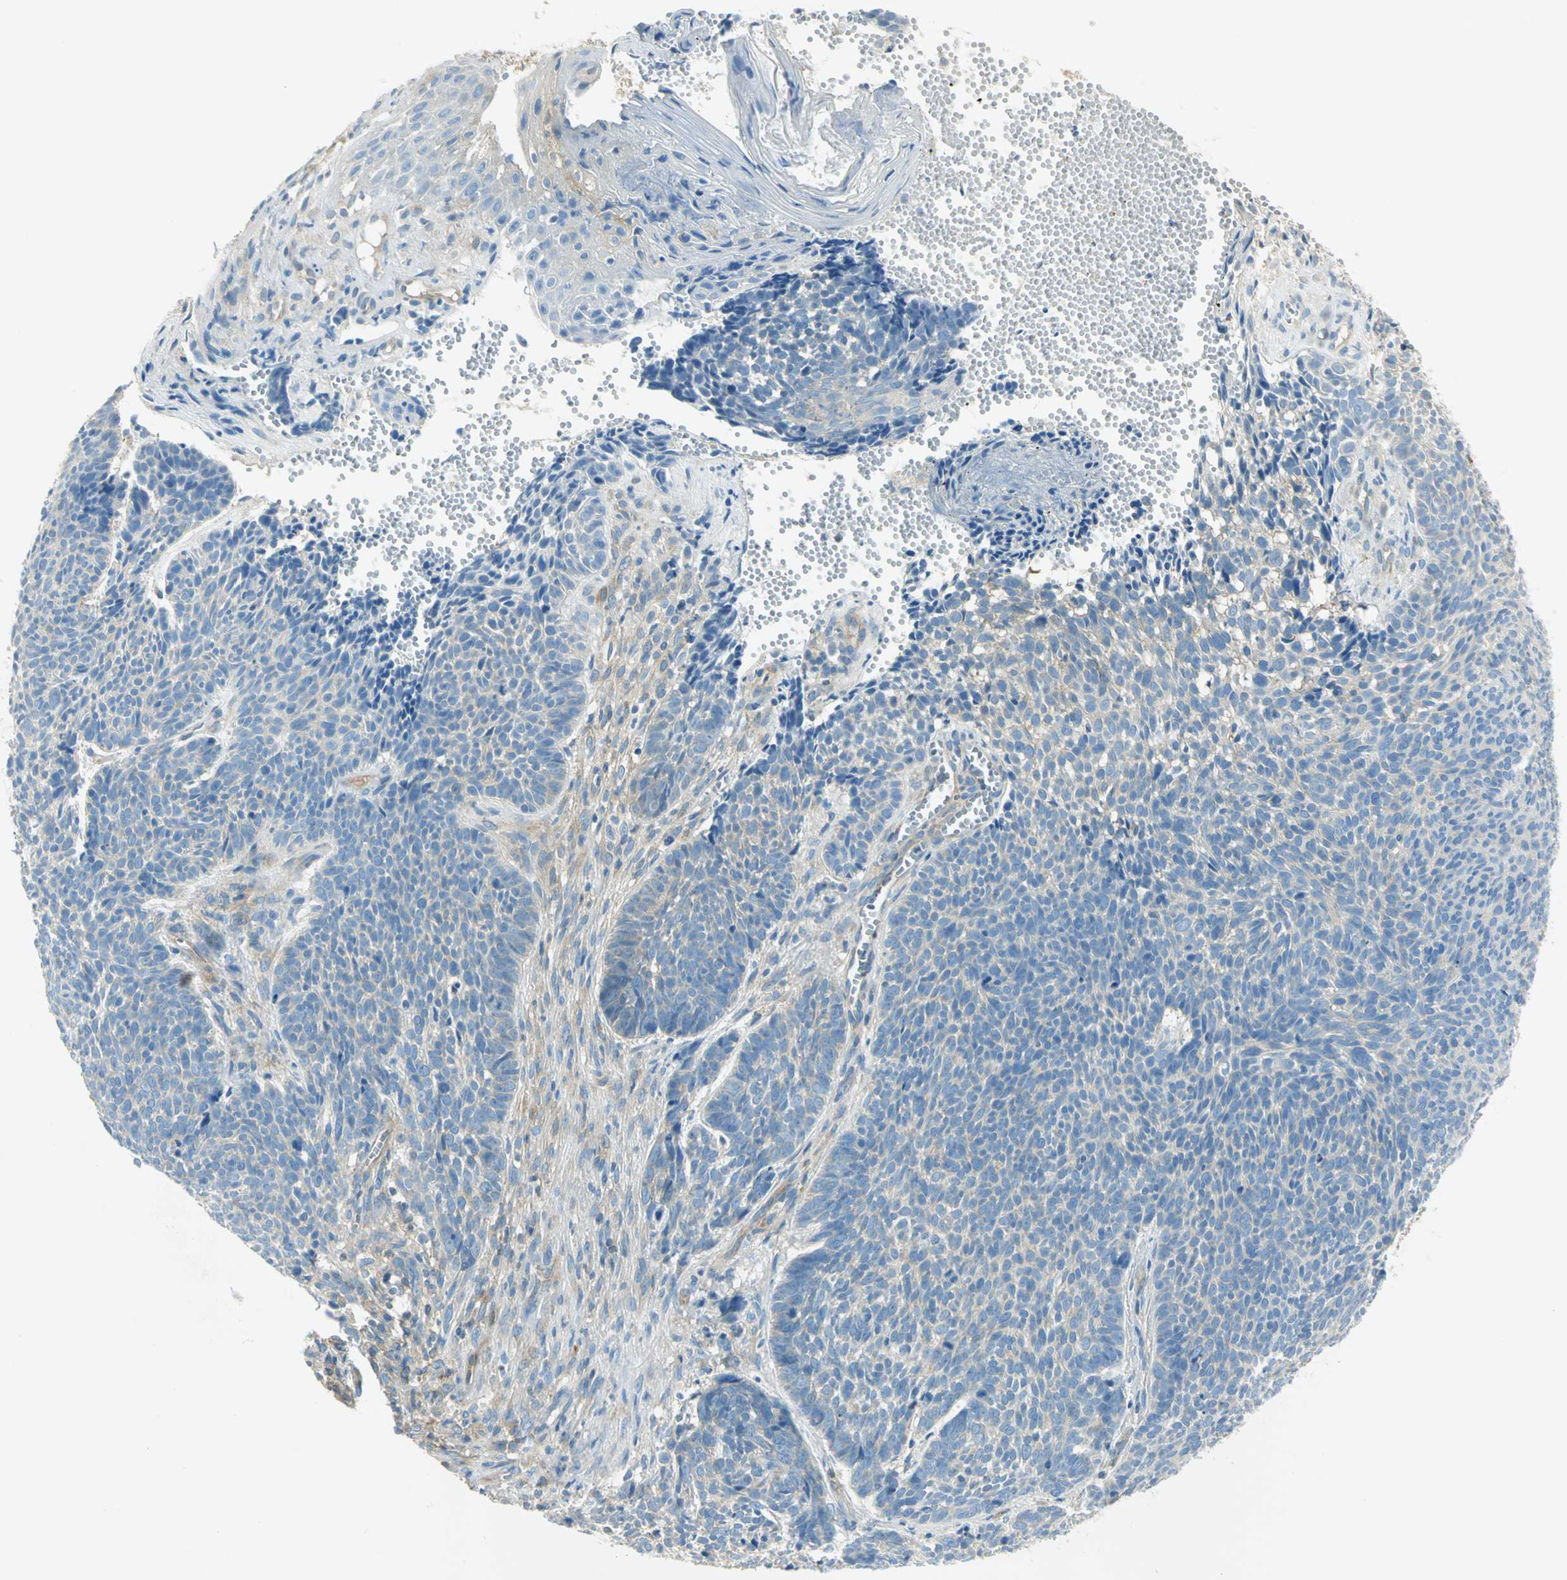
{"staining": {"intensity": "weak", "quantity": "<25%", "location": "cytoplasmic/membranous"}, "tissue": "skin cancer", "cell_type": "Tumor cells", "image_type": "cancer", "snomed": [{"axis": "morphology", "description": "Basal cell carcinoma"}, {"axis": "topography", "description": "Skin"}], "caption": "Tumor cells are negative for brown protein staining in skin cancer. The staining is performed using DAB (3,3'-diaminobenzidine) brown chromogen with nuclei counter-stained in using hematoxylin.", "gene": "TSC22D2", "patient": {"sex": "male", "age": 84}}